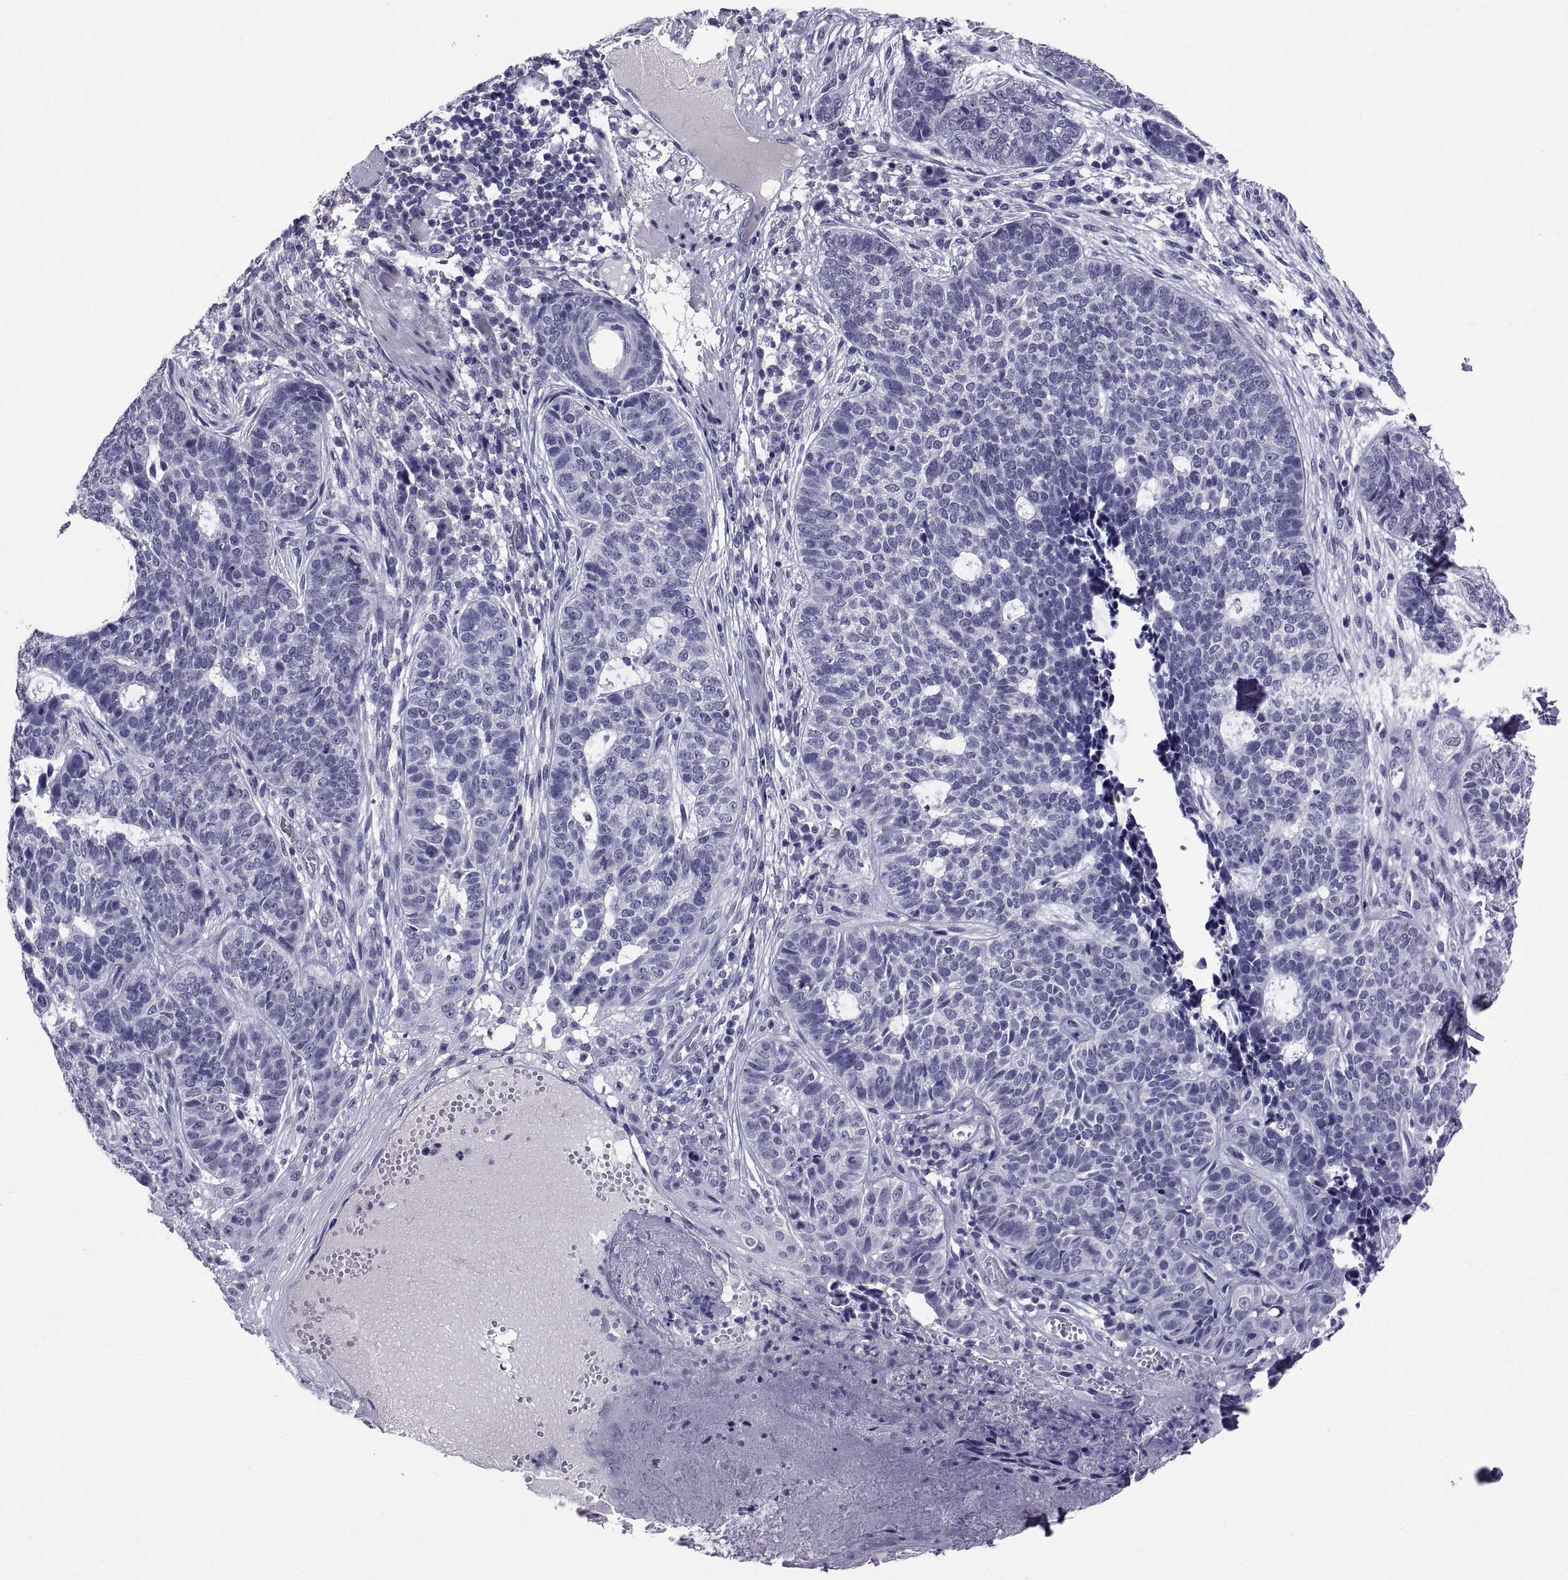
{"staining": {"intensity": "negative", "quantity": "none", "location": "none"}, "tissue": "skin cancer", "cell_type": "Tumor cells", "image_type": "cancer", "snomed": [{"axis": "morphology", "description": "Basal cell carcinoma"}, {"axis": "topography", "description": "Skin"}], "caption": "This is a photomicrograph of immunohistochemistry (IHC) staining of skin cancer, which shows no expression in tumor cells.", "gene": "TGFBR3L", "patient": {"sex": "female", "age": 69}}